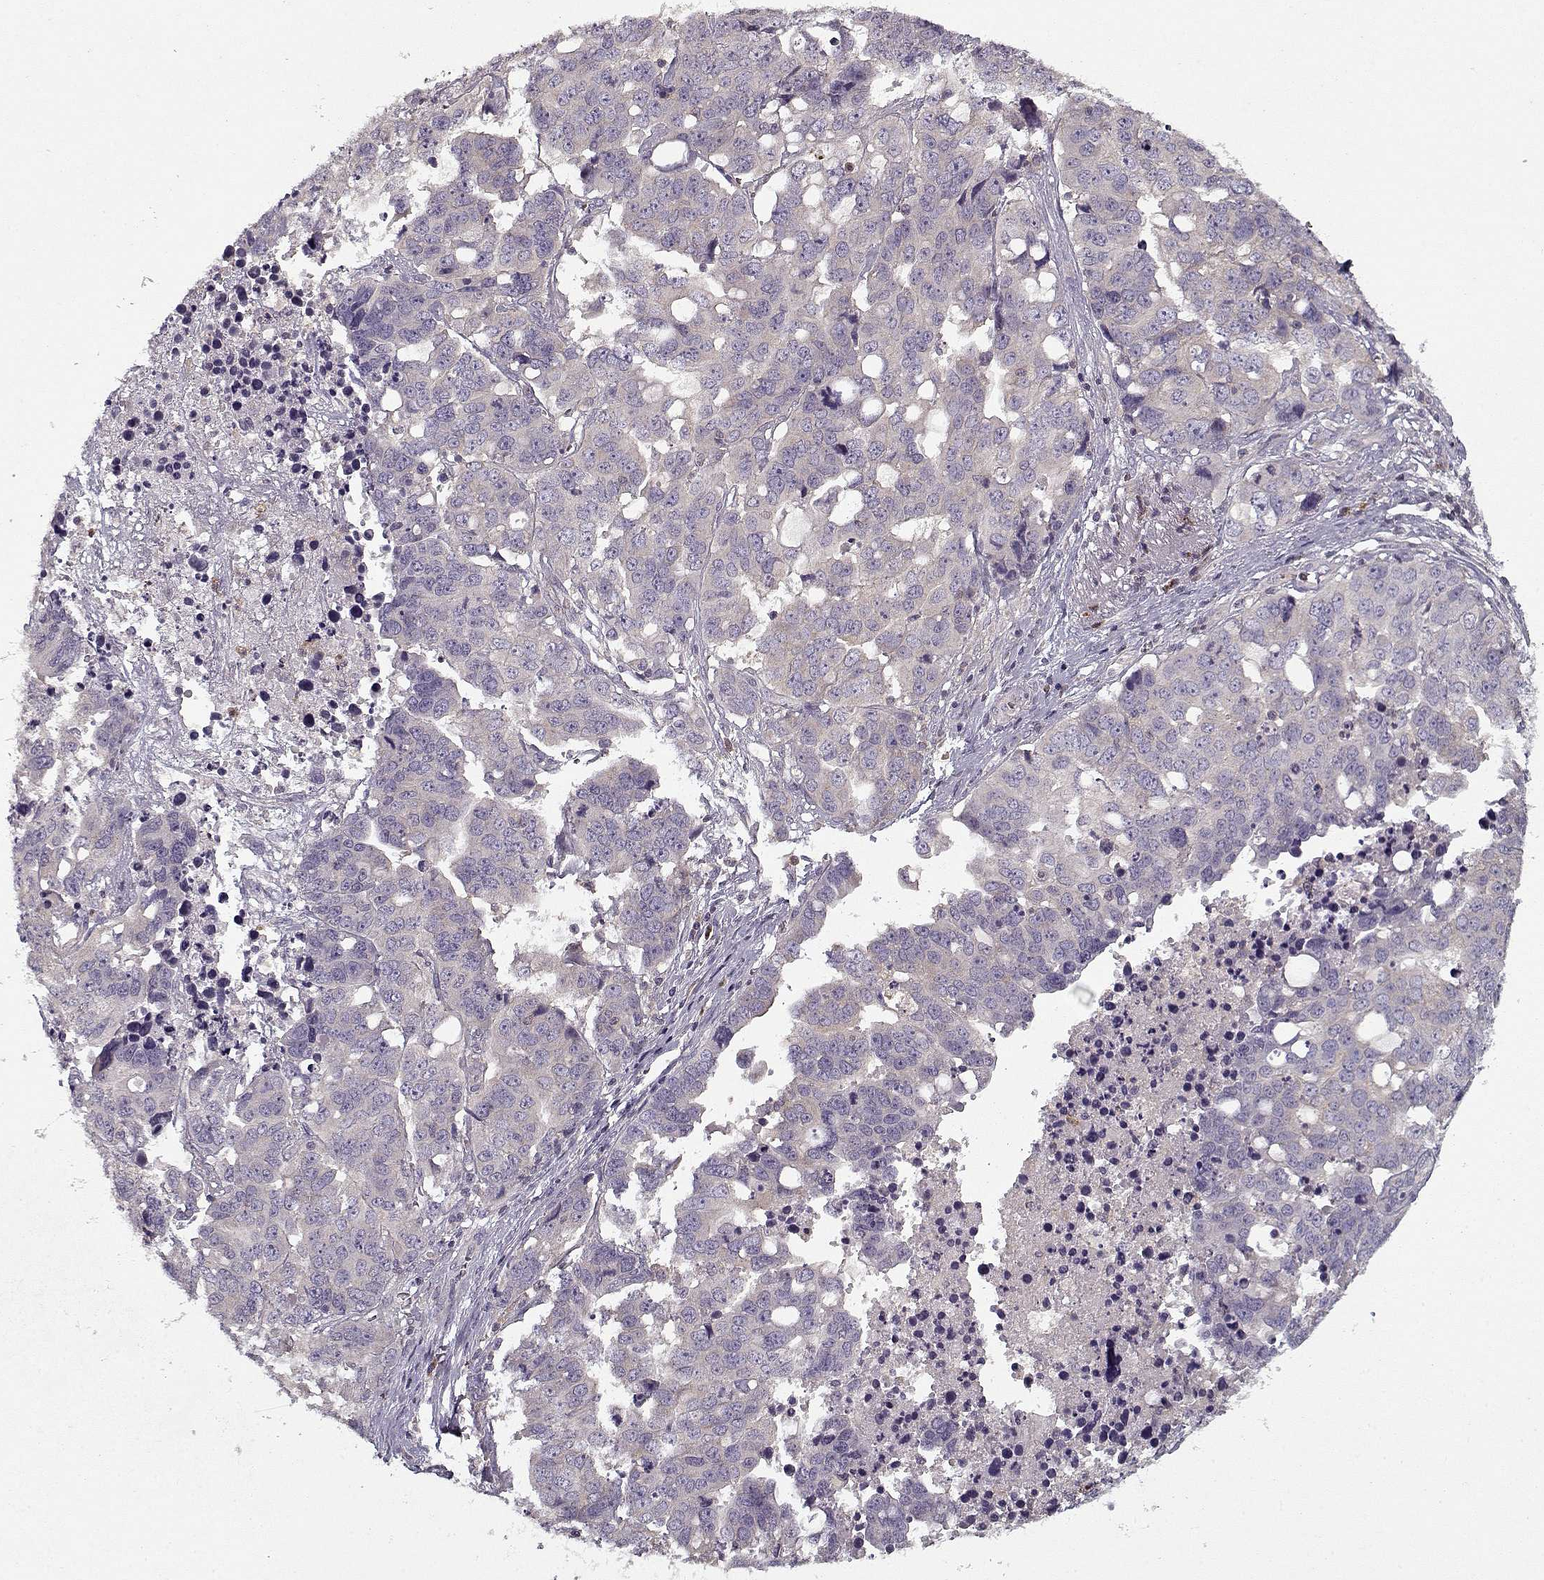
{"staining": {"intensity": "negative", "quantity": "none", "location": "none"}, "tissue": "ovarian cancer", "cell_type": "Tumor cells", "image_type": "cancer", "snomed": [{"axis": "morphology", "description": "Carcinoma, endometroid"}, {"axis": "topography", "description": "Ovary"}], "caption": "Immunohistochemical staining of human ovarian endometroid carcinoma displays no significant positivity in tumor cells.", "gene": "UNC13D", "patient": {"sex": "female", "age": 78}}